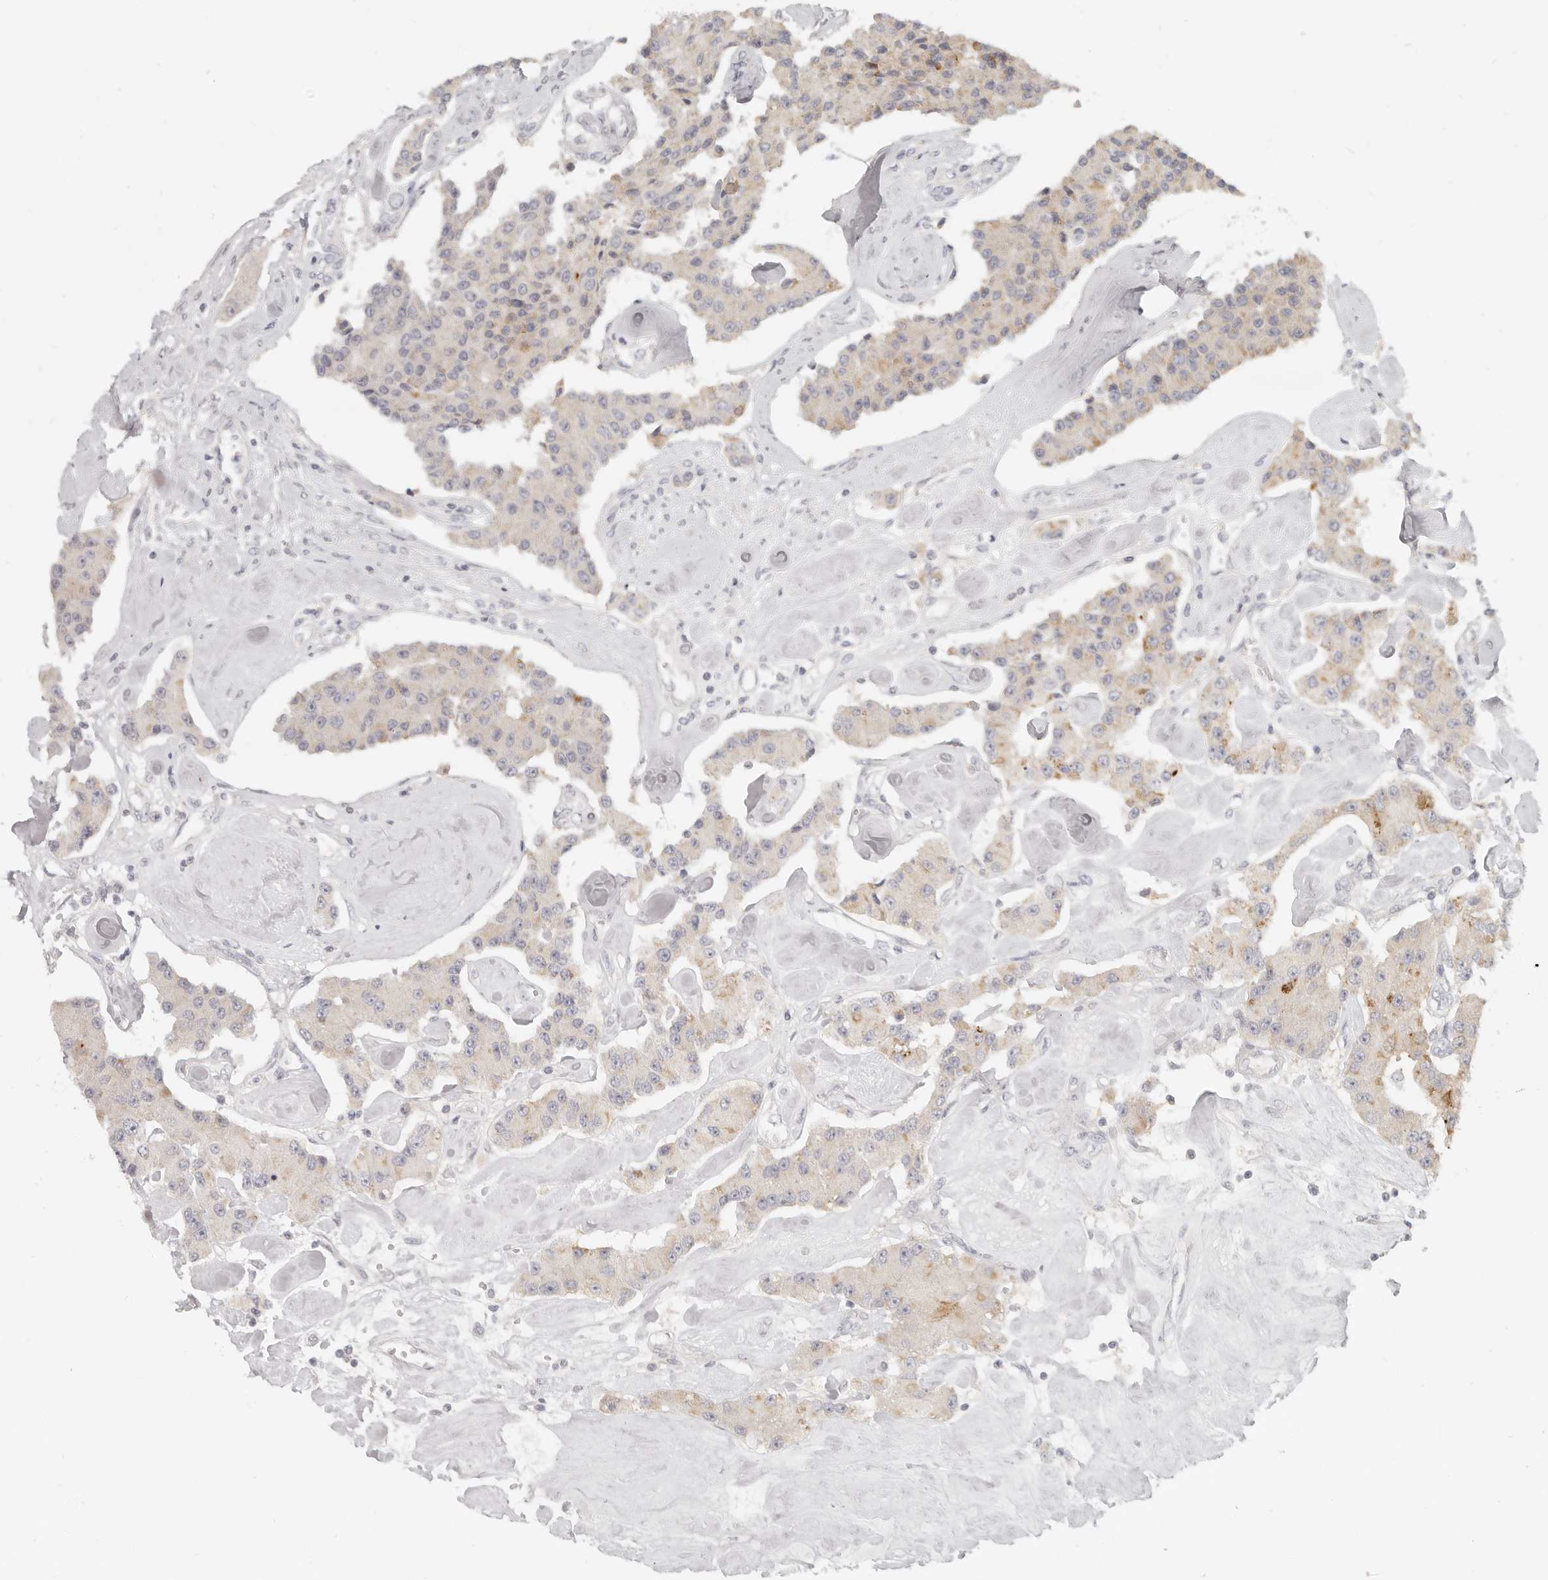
{"staining": {"intensity": "moderate", "quantity": "25%-75%", "location": "cytoplasmic/membranous"}, "tissue": "carcinoid", "cell_type": "Tumor cells", "image_type": "cancer", "snomed": [{"axis": "morphology", "description": "Carcinoid, malignant, NOS"}, {"axis": "topography", "description": "Pancreas"}], "caption": "Protein analysis of carcinoid (malignant) tissue displays moderate cytoplasmic/membranous expression in approximately 25%-75% of tumor cells. Using DAB (brown) and hematoxylin (blue) stains, captured at high magnification using brightfield microscopy.", "gene": "AHDC1", "patient": {"sex": "male", "age": 41}}